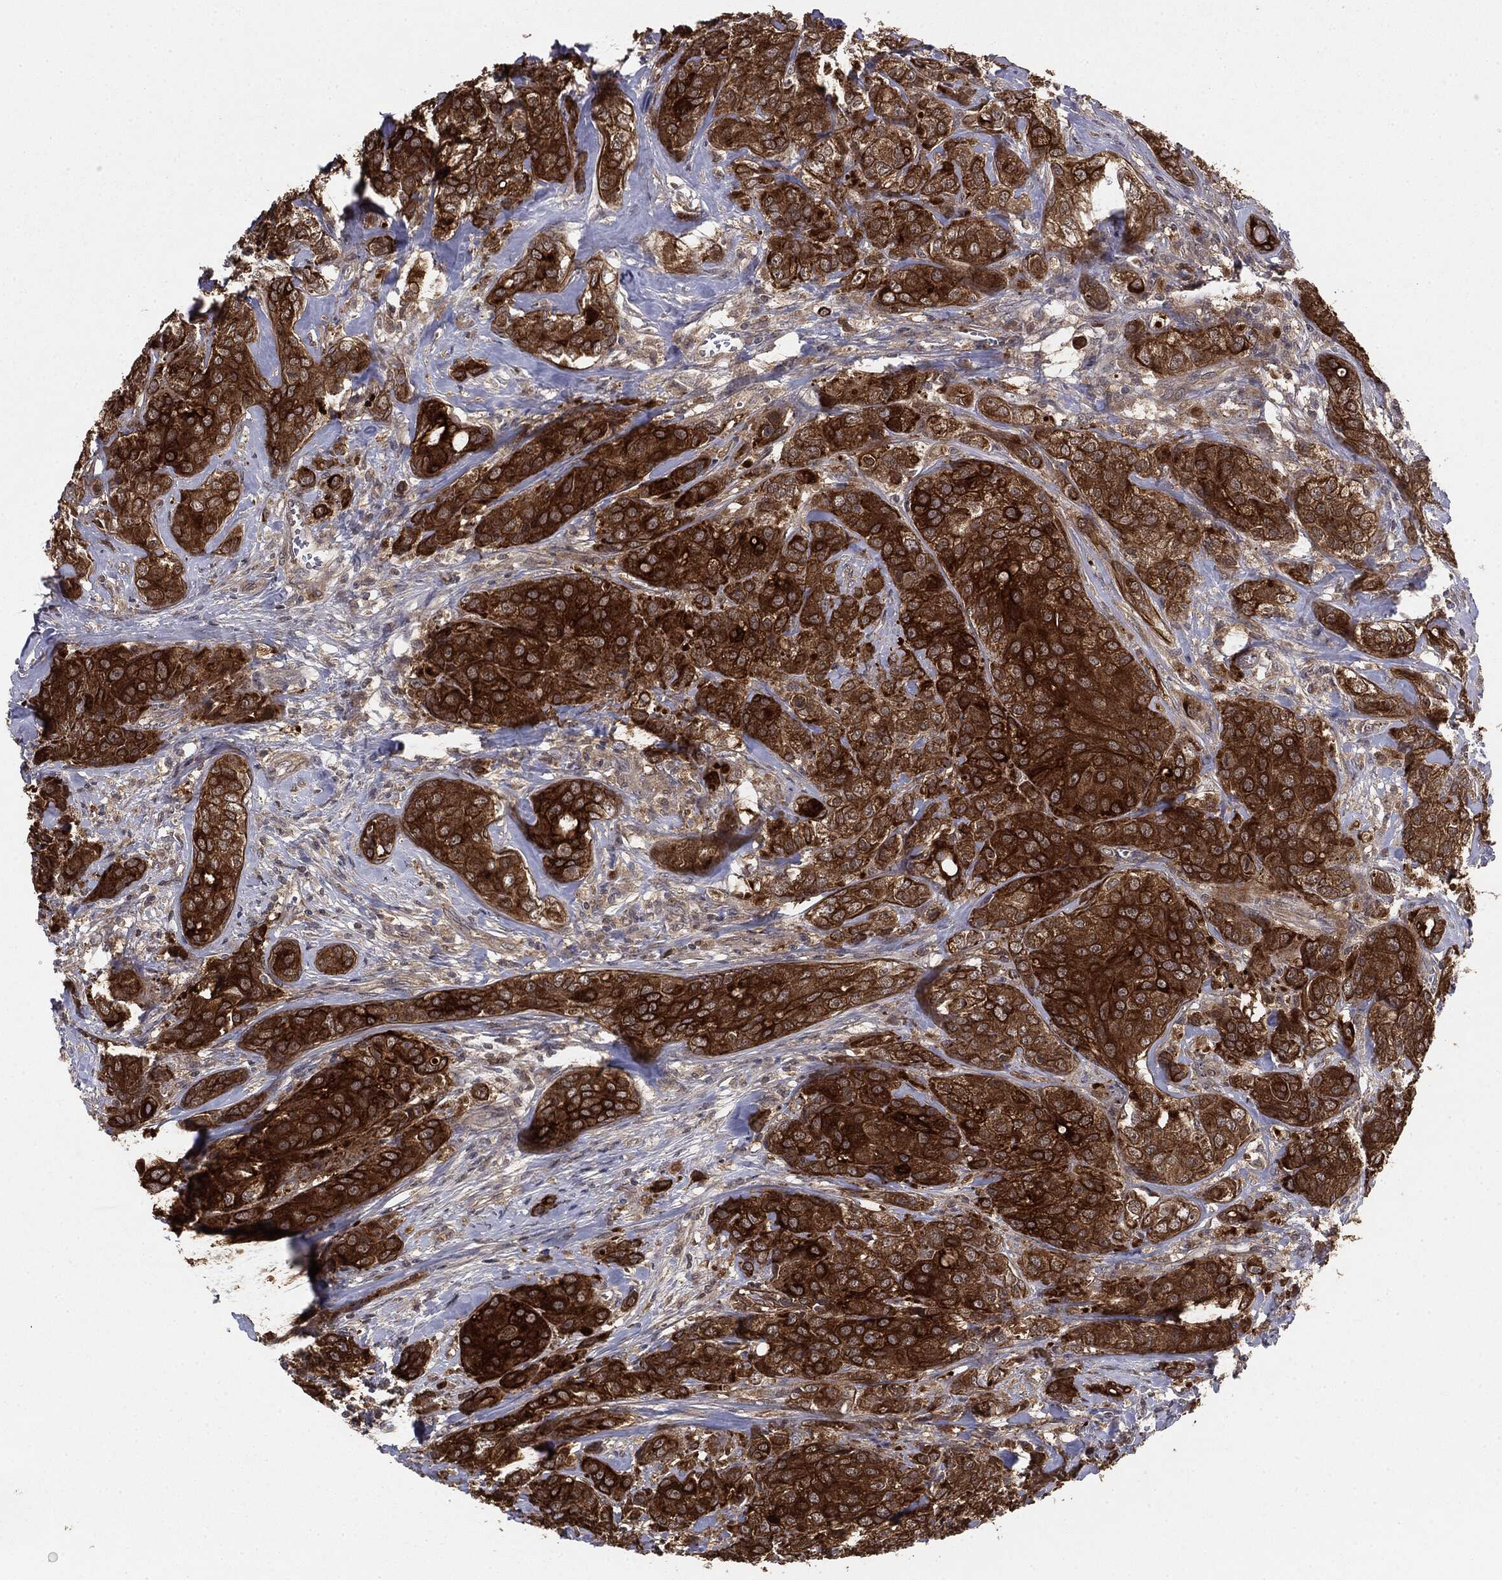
{"staining": {"intensity": "strong", "quantity": ">75%", "location": "cytoplasmic/membranous"}, "tissue": "breast cancer", "cell_type": "Tumor cells", "image_type": "cancer", "snomed": [{"axis": "morphology", "description": "Normal tissue, NOS"}, {"axis": "morphology", "description": "Duct carcinoma"}, {"axis": "topography", "description": "Breast"}], "caption": "A histopathology image of breast cancer stained for a protein exhibits strong cytoplasmic/membranous brown staining in tumor cells.", "gene": "KRT7", "patient": {"sex": "female", "age": 43}}